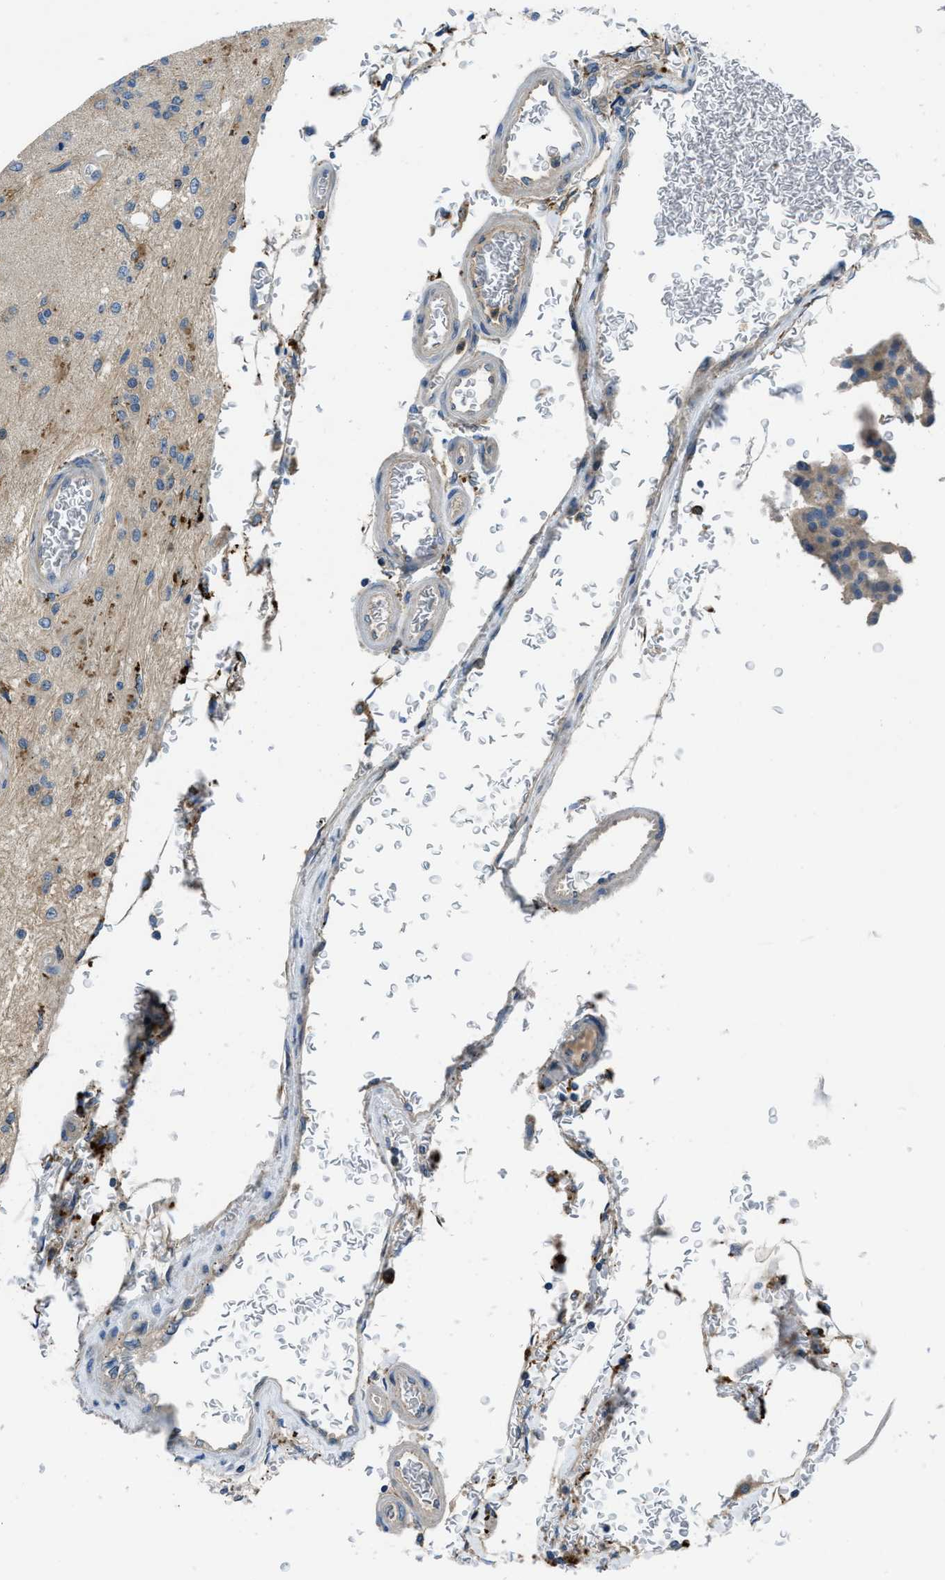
{"staining": {"intensity": "moderate", "quantity": "<25%", "location": "cytoplasmic/membranous"}, "tissue": "glioma", "cell_type": "Tumor cells", "image_type": "cancer", "snomed": [{"axis": "morphology", "description": "Normal tissue, NOS"}, {"axis": "morphology", "description": "Glioma, malignant, High grade"}, {"axis": "topography", "description": "Cerebral cortex"}], "caption": "Immunohistochemical staining of human glioma shows low levels of moderate cytoplasmic/membranous expression in approximately <25% of tumor cells.", "gene": "MAP3K20", "patient": {"sex": "male", "age": 77}}